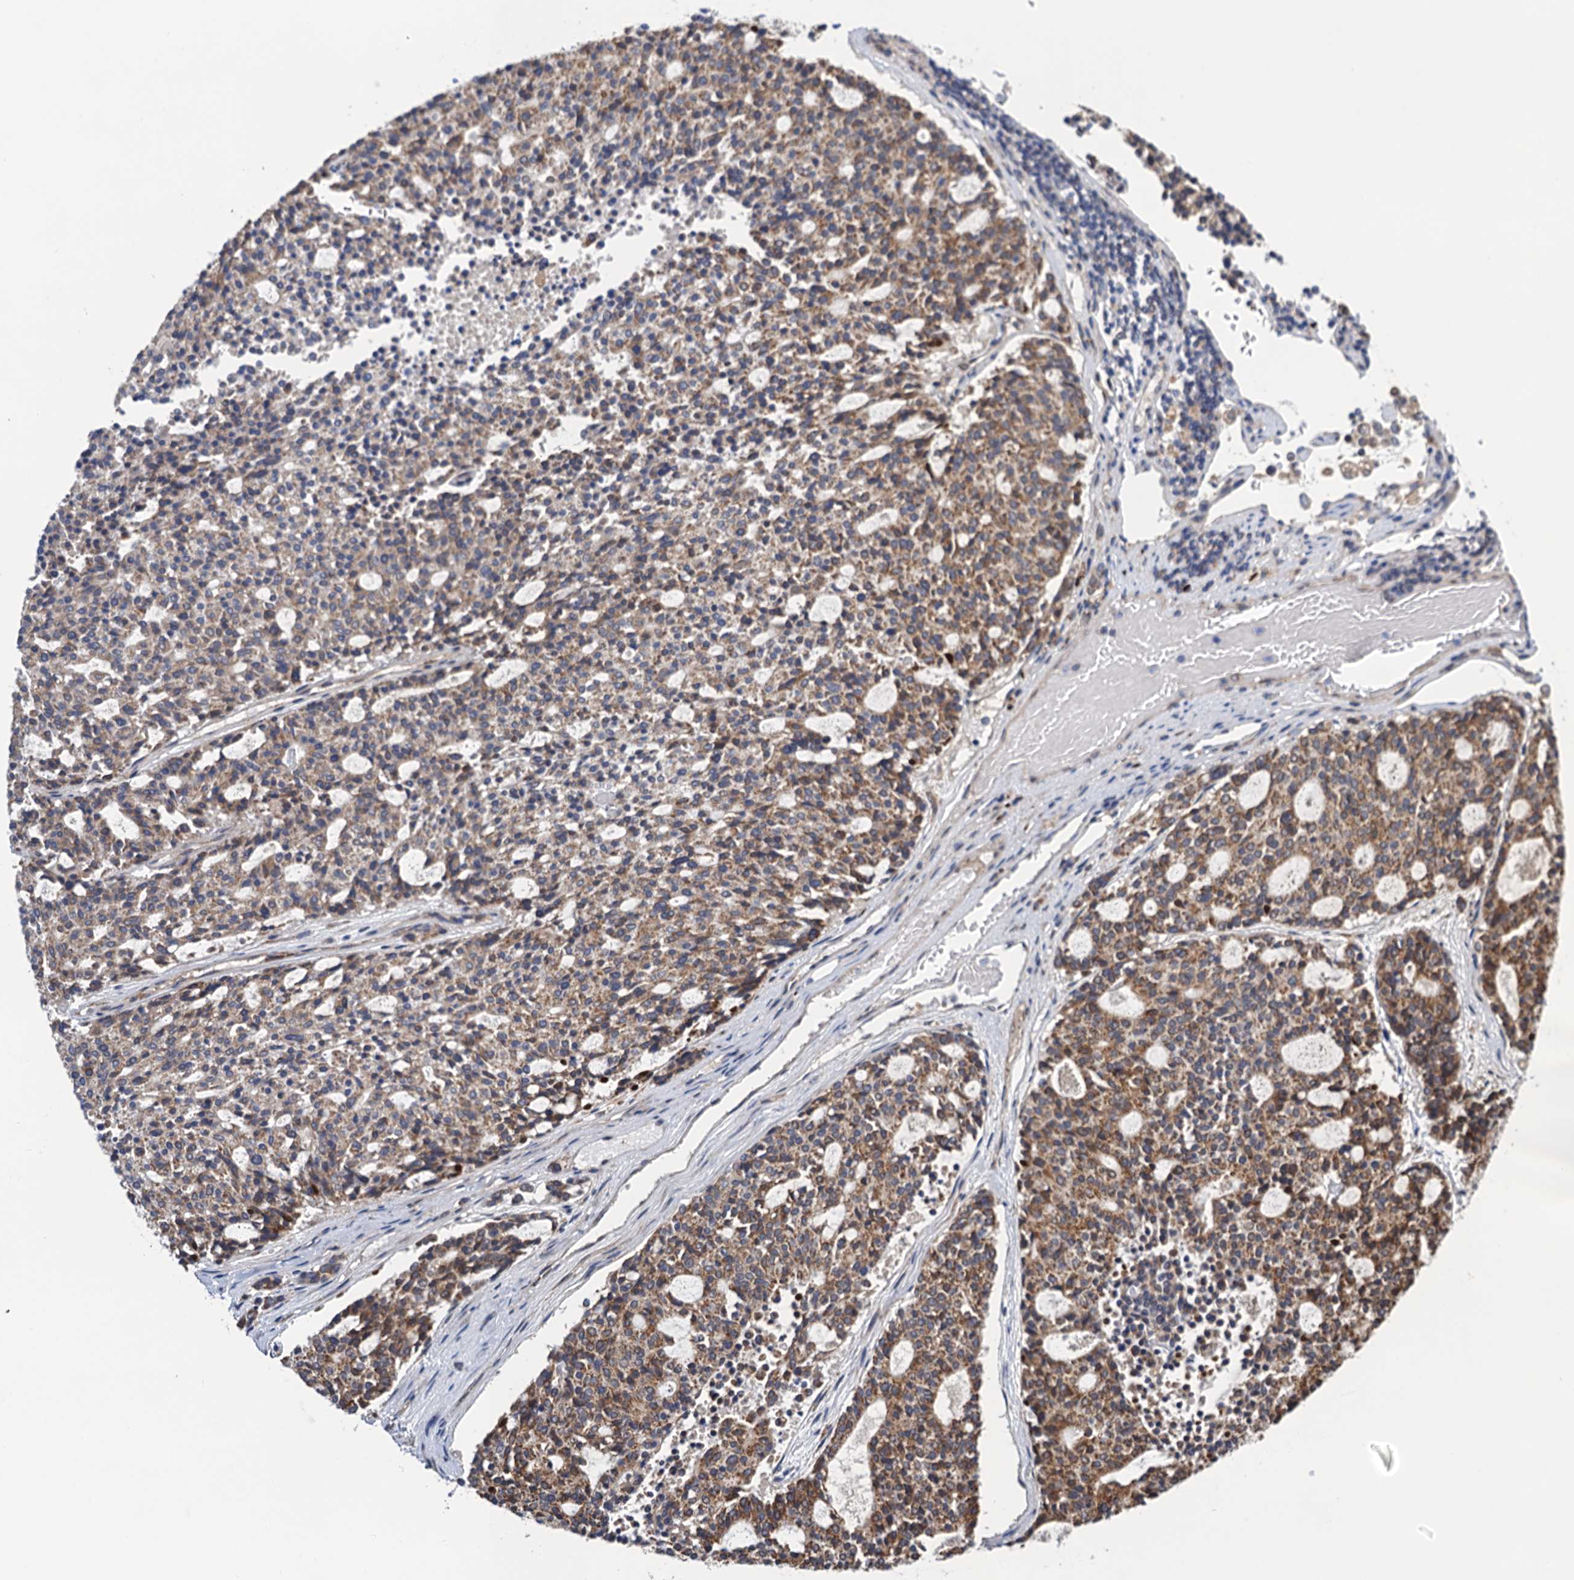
{"staining": {"intensity": "moderate", "quantity": ">75%", "location": "cytoplasmic/membranous"}, "tissue": "carcinoid", "cell_type": "Tumor cells", "image_type": "cancer", "snomed": [{"axis": "morphology", "description": "Carcinoid, malignant, NOS"}, {"axis": "topography", "description": "Pancreas"}], "caption": "The image demonstrates staining of carcinoid, revealing moderate cytoplasmic/membranous protein staining (brown color) within tumor cells.", "gene": "CMPK2", "patient": {"sex": "female", "age": 54}}